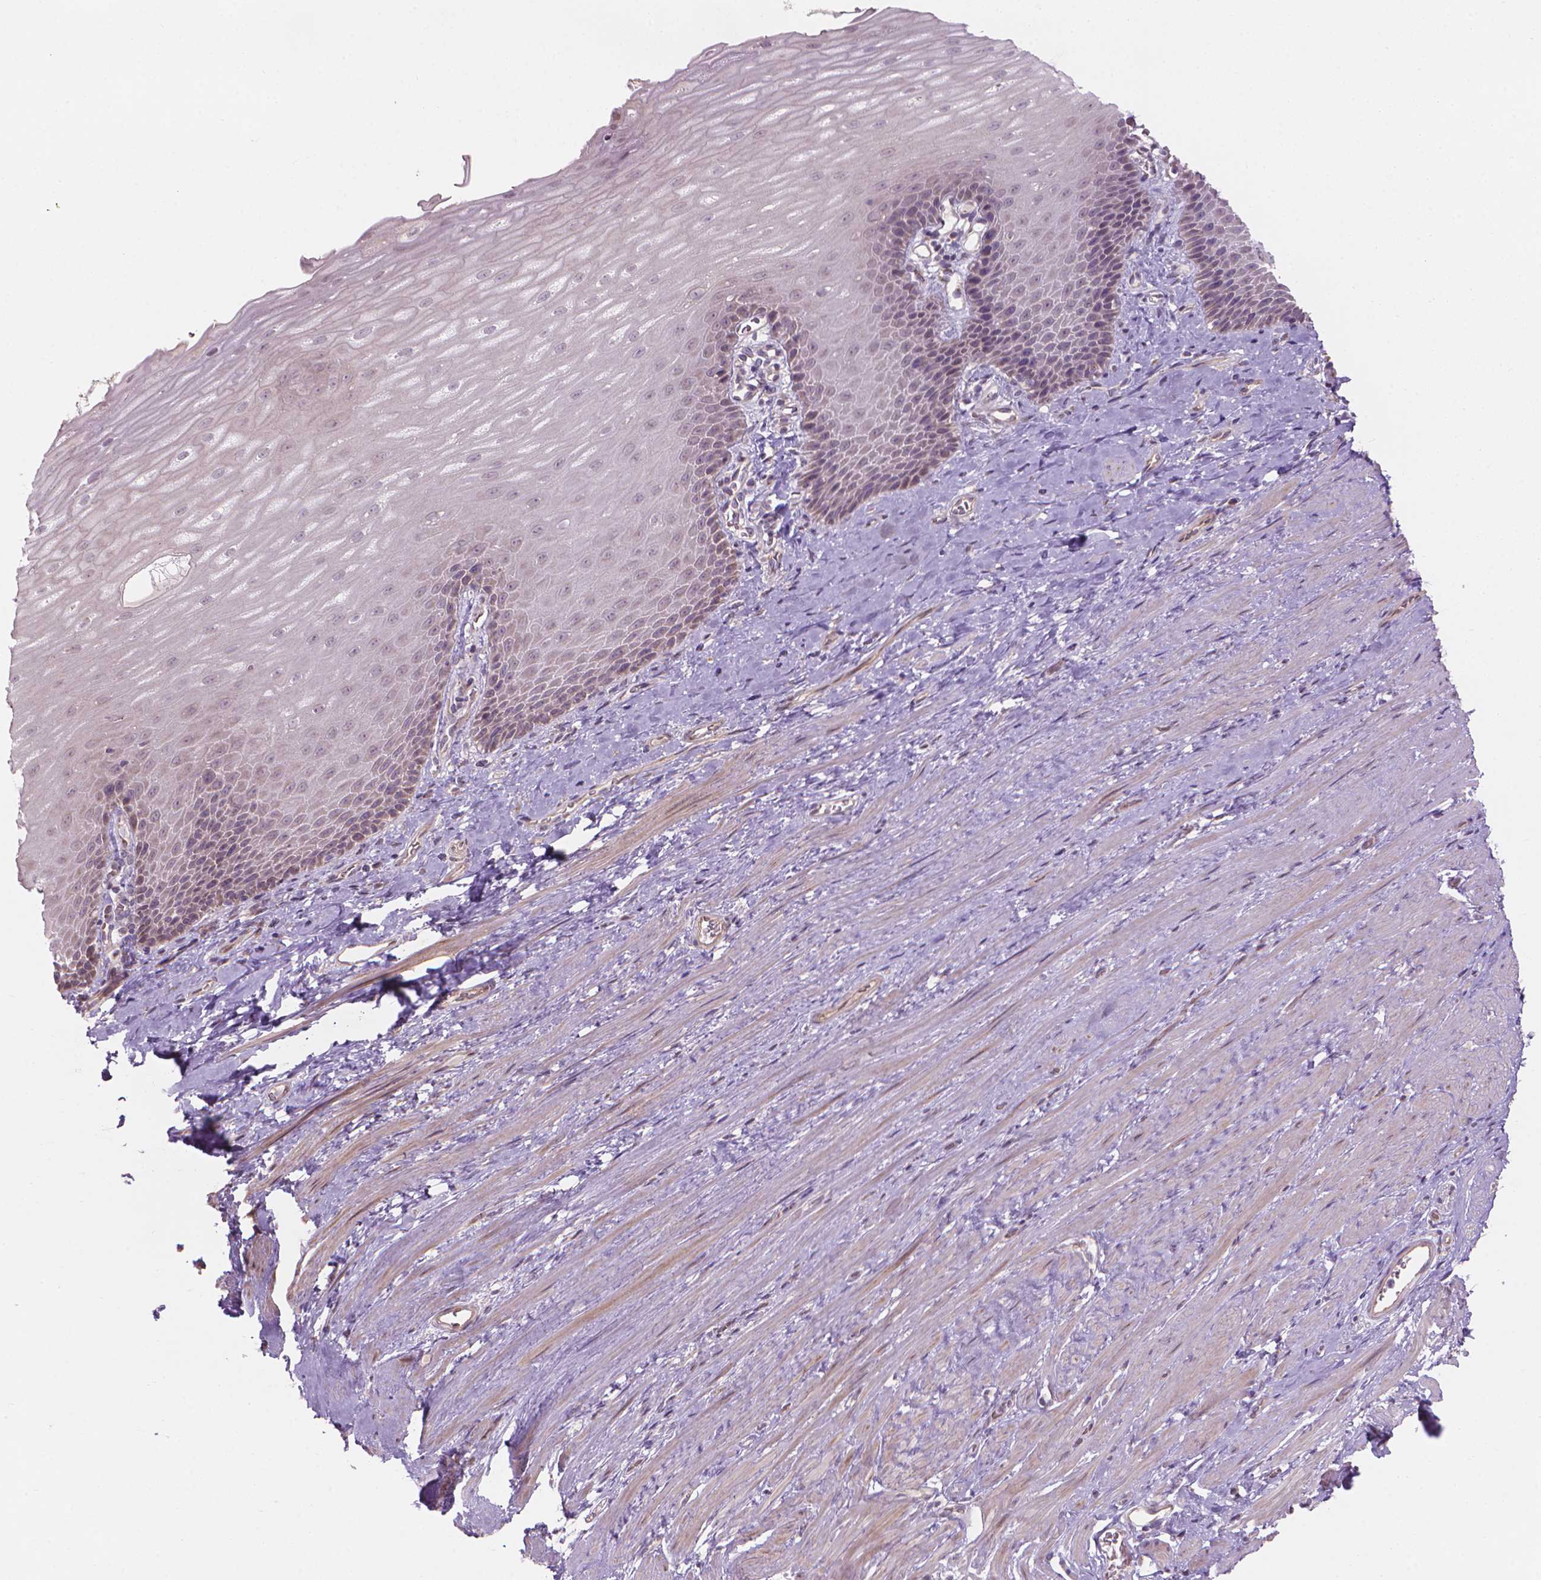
{"staining": {"intensity": "weak", "quantity": "<25%", "location": "nuclear"}, "tissue": "esophagus", "cell_type": "Squamous epithelial cells", "image_type": "normal", "snomed": [{"axis": "morphology", "description": "Normal tissue, NOS"}, {"axis": "topography", "description": "Esophagus"}], "caption": "The micrograph reveals no significant positivity in squamous epithelial cells of esophagus.", "gene": "IFFO1", "patient": {"sex": "male", "age": 64}}